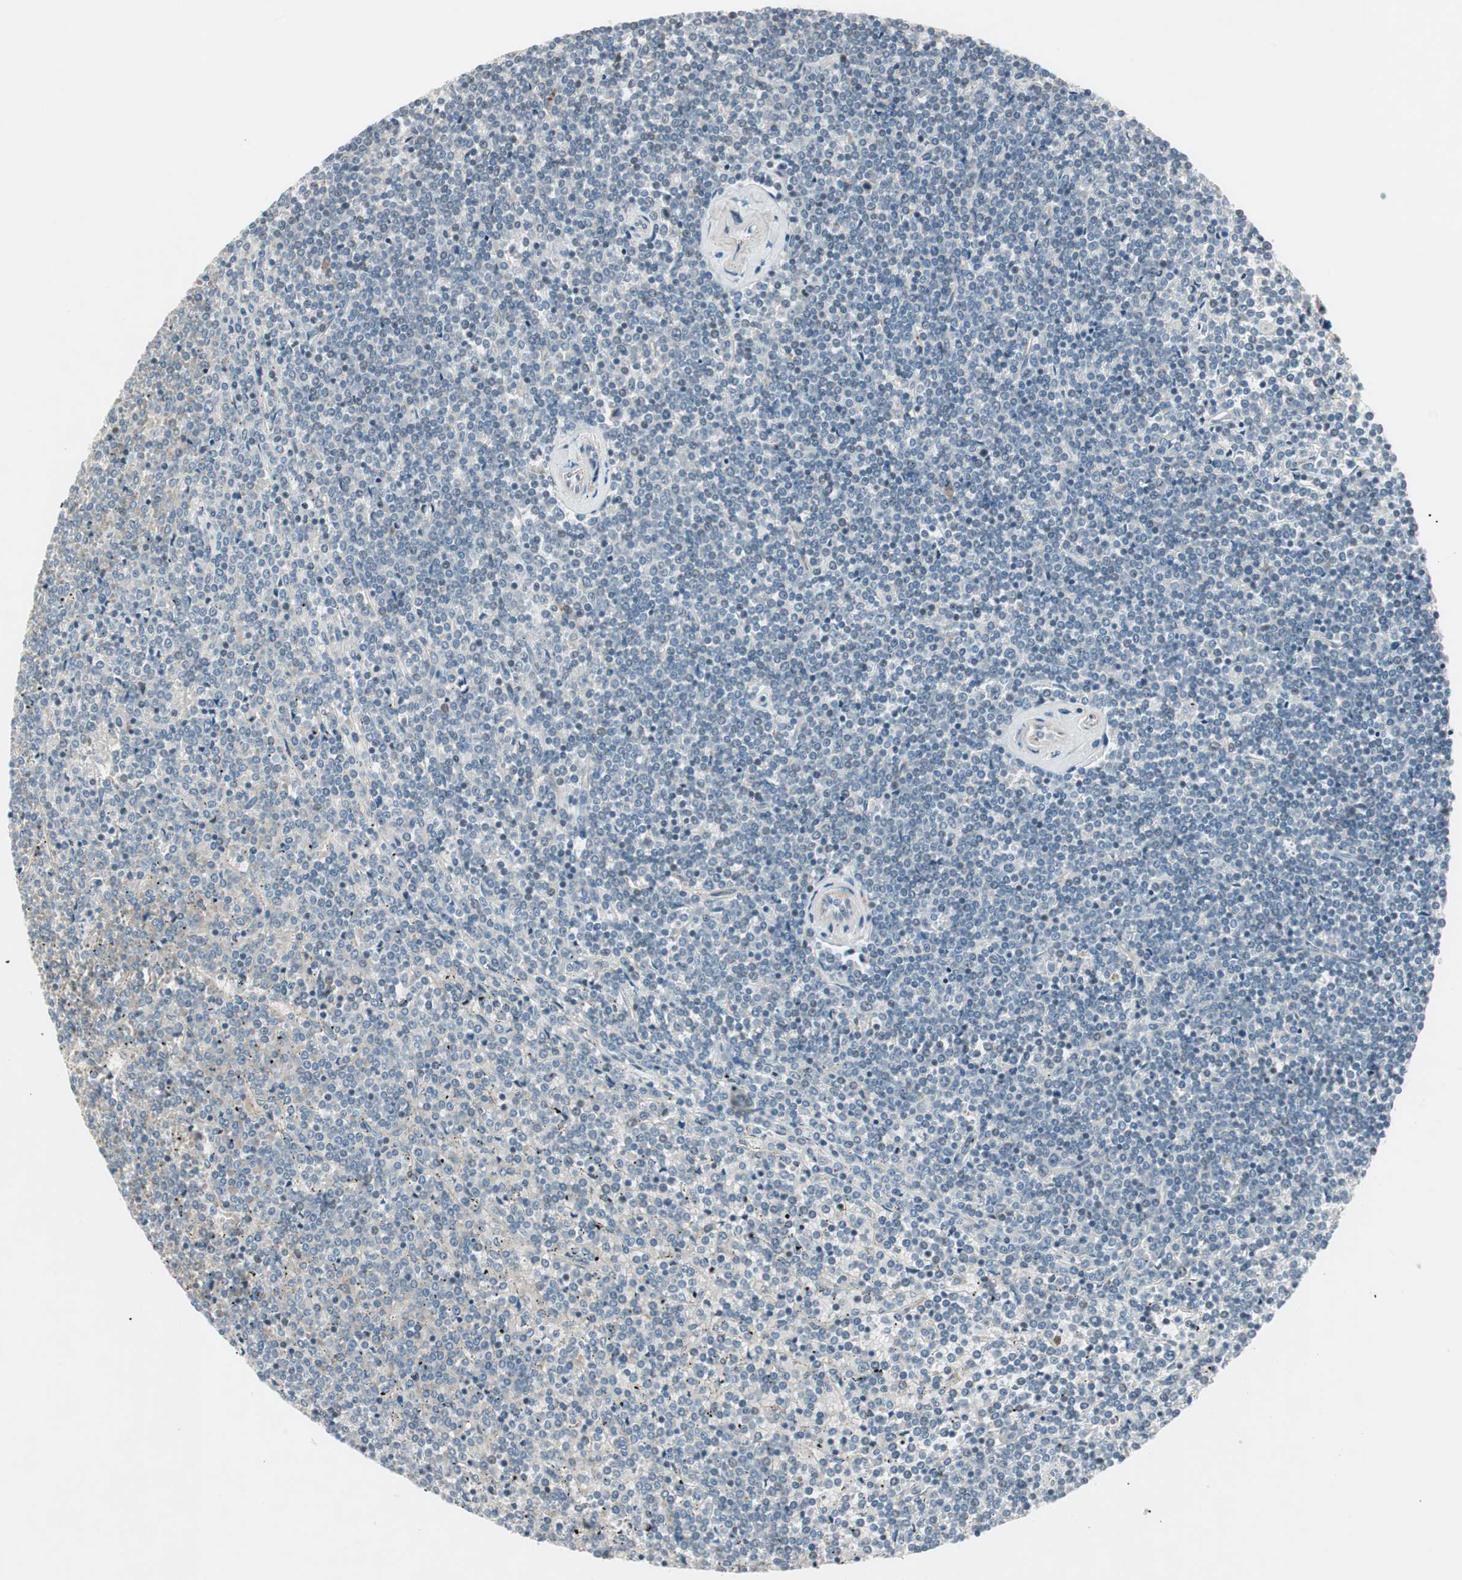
{"staining": {"intensity": "negative", "quantity": "none", "location": "none"}, "tissue": "lymphoma", "cell_type": "Tumor cells", "image_type": "cancer", "snomed": [{"axis": "morphology", "description": "Malignant lymphoma, non-Hodgkin's type, Low grade"}, {"axis": "topography", "description": "Spleen"}], "caption": "High magnification brightfield microscopy of lymphoma stained with DAB (brown) and counterstained with hematoxylin (blue): tumor cells show no significant positivity.", "gene": "FGFR4", "patient": {"sex": "female", "age": 19}}